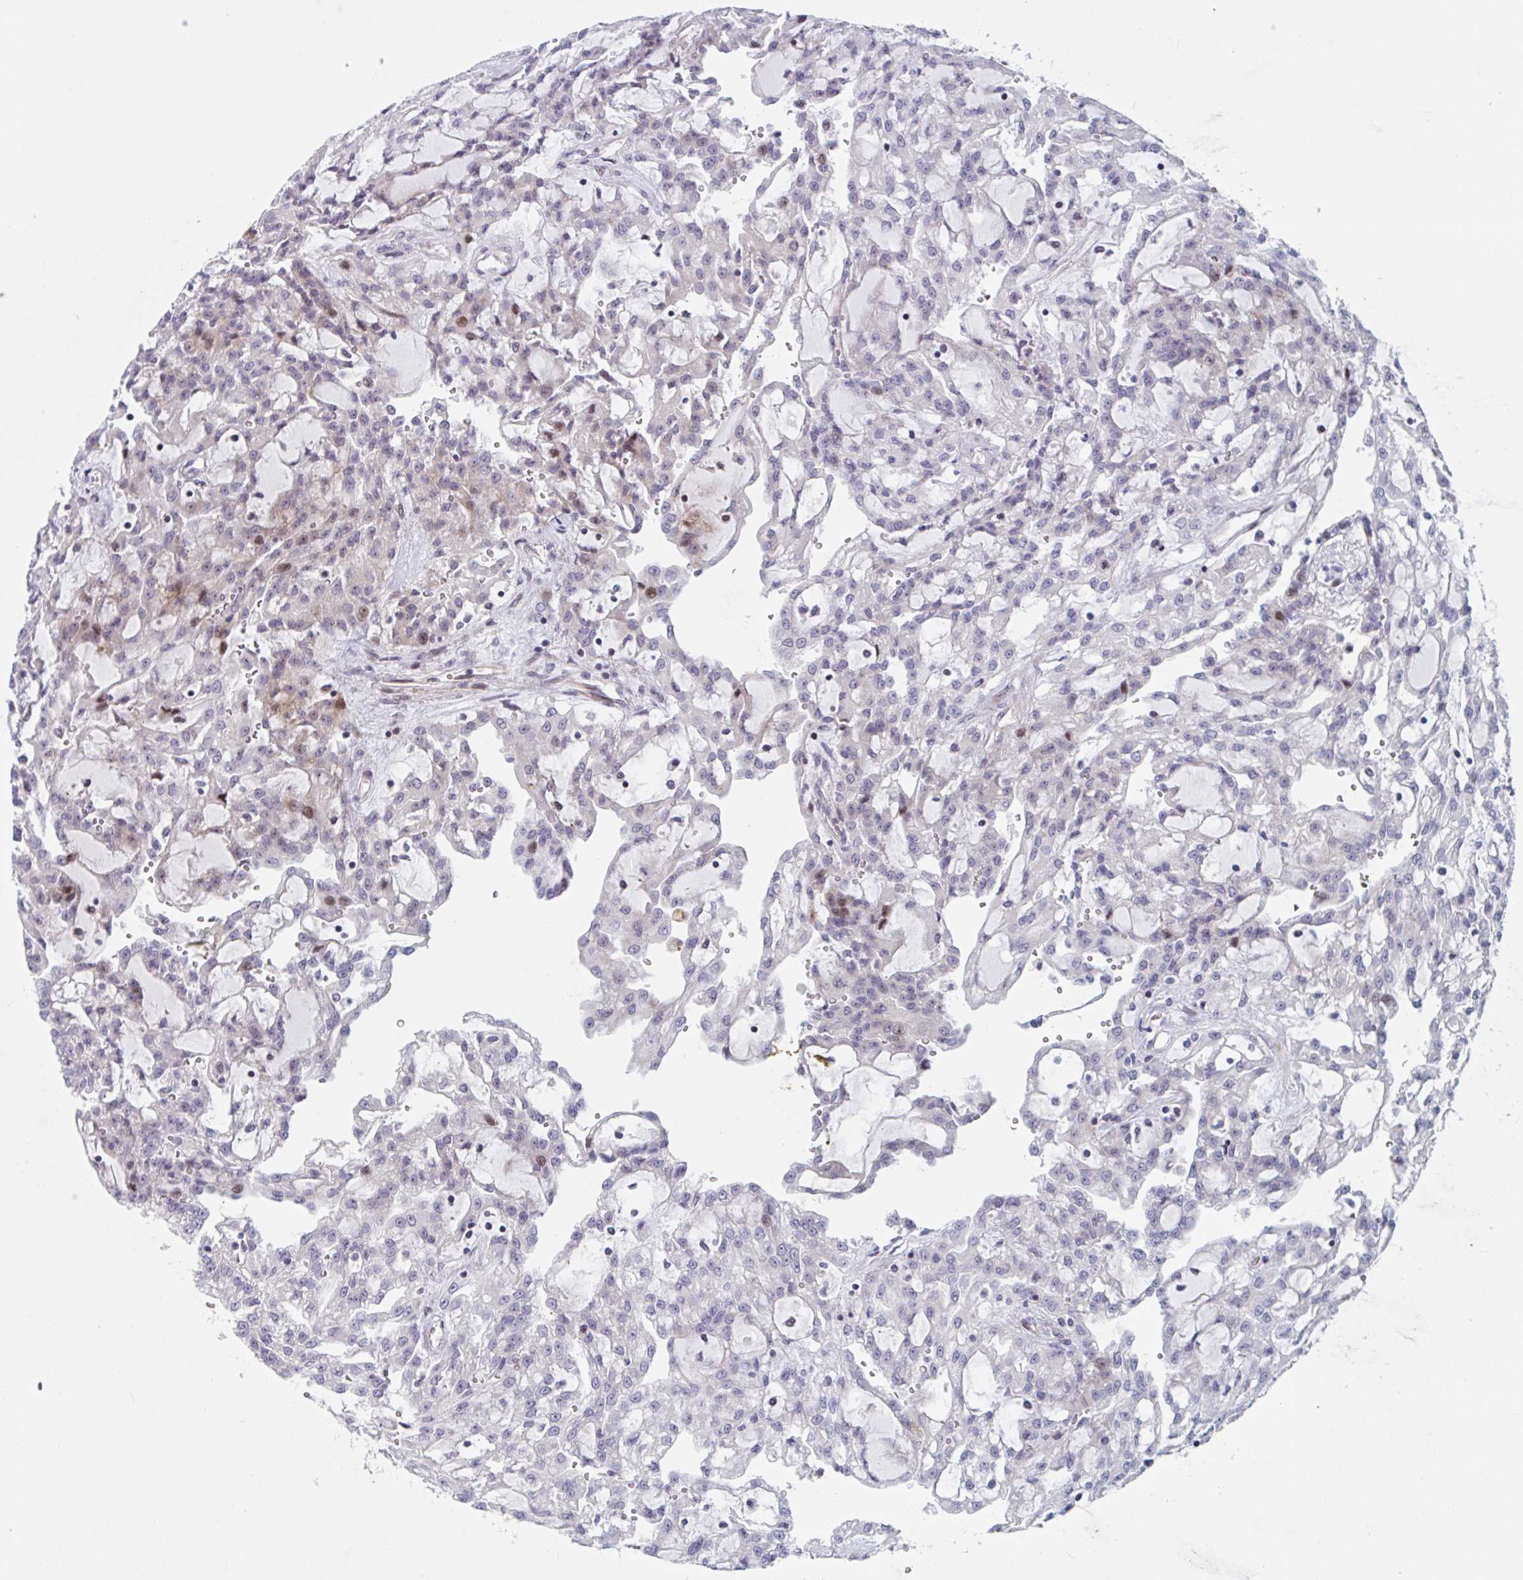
{"staining": {"intensity": "weak", "quantity": "<25%", "location": "cytoplasmic/membranous,nuclear"}, "tissue": "renal cancer", "cell_type": "Tumor cells", "image_type": "cancer", "snomed": [{"axis": "morphology", "description": "Adenocarcinoma, NOS"}, {"axis": "topography", "description": "Kidney"}], "caption": "Tumor cells show no significant protein expression in adenocarcinoma (renal).", "gene": "DUXA", "patient": {"sex": "male", "age": 63}}